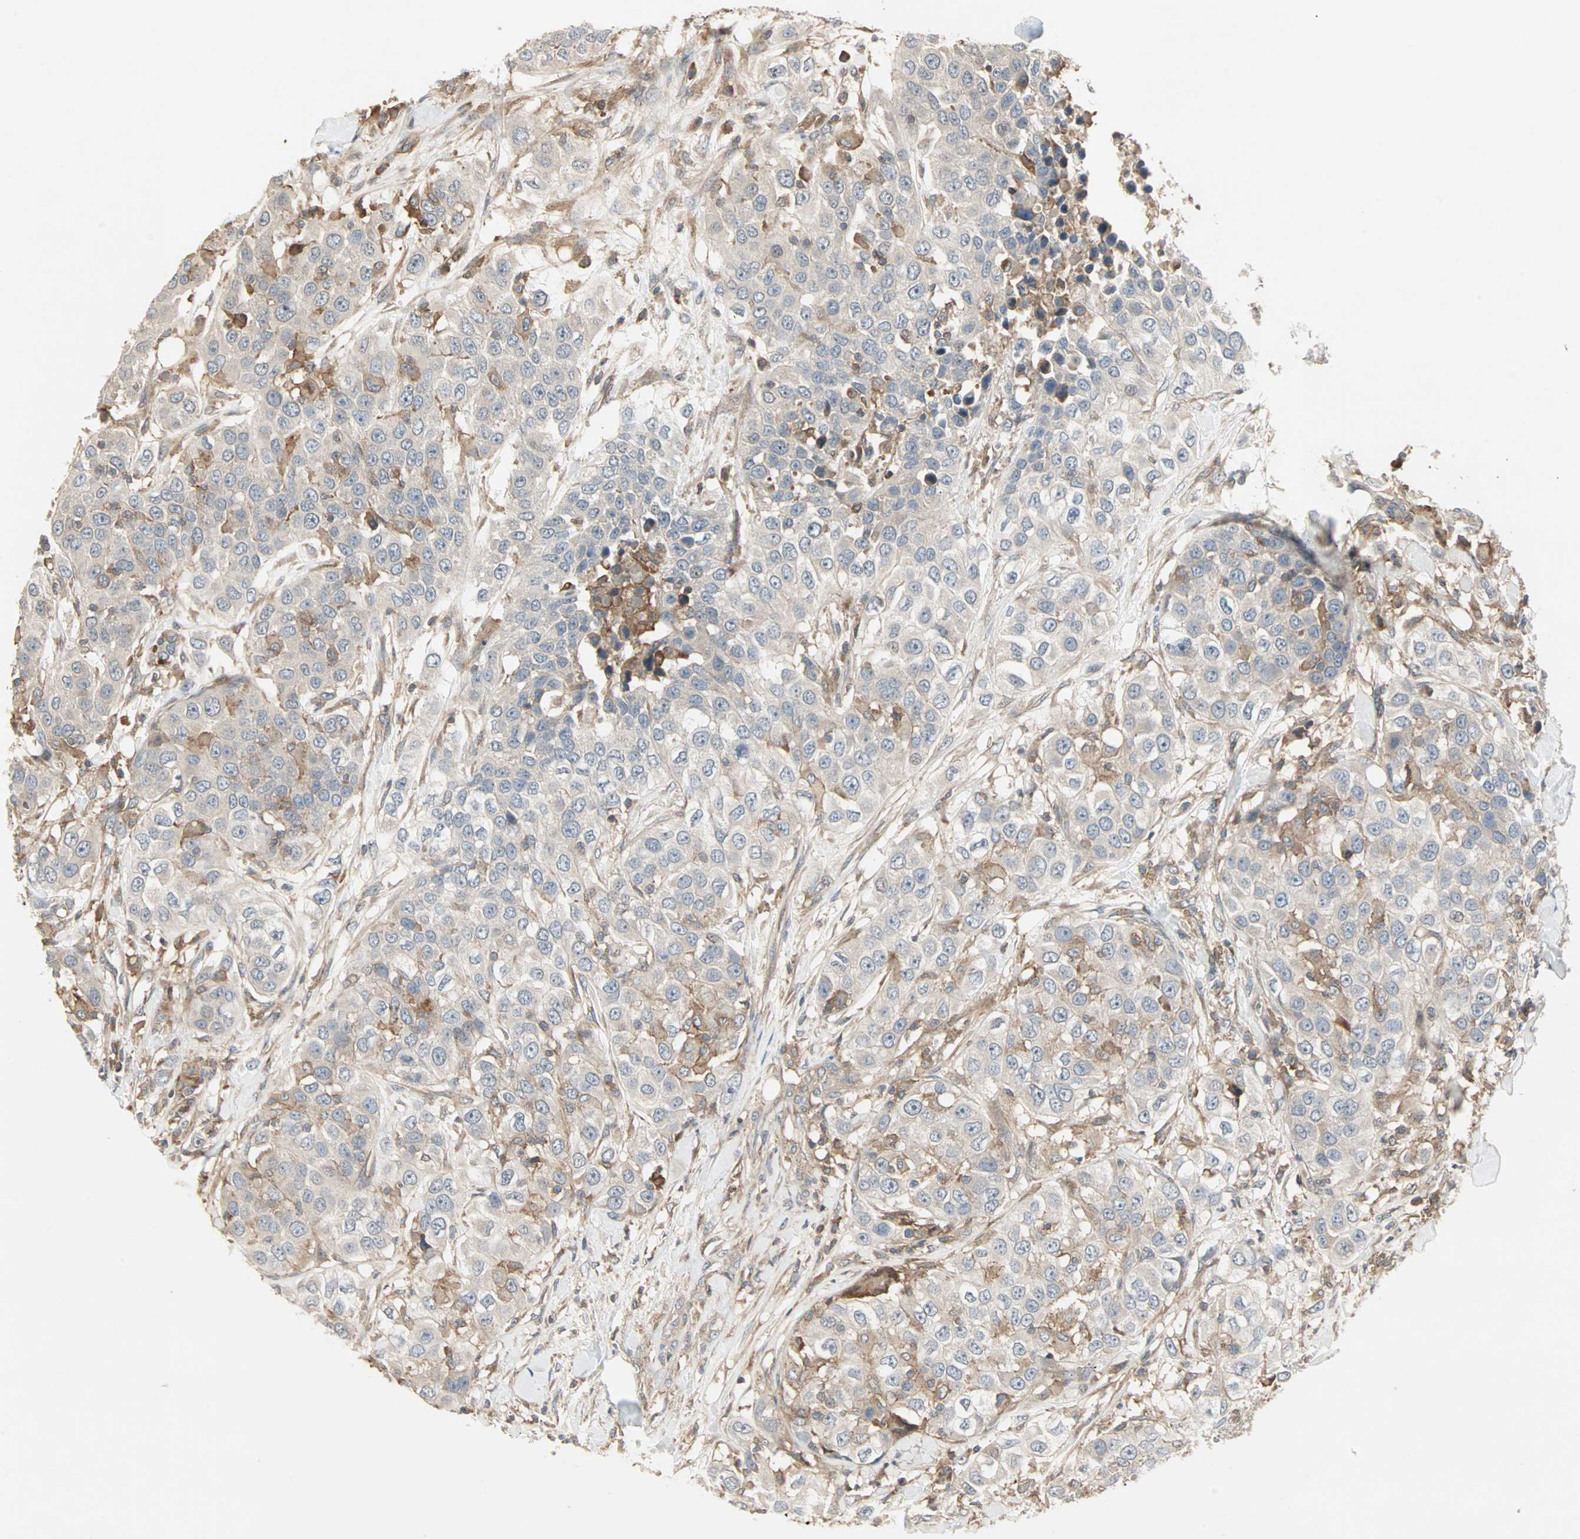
{"staining": {"intensity": "weak", "quantity": "25%-75%", "location": "cytoplasmic/membranous"}, "tissue": "urothelial cancer", "cell_type": "Tumor cells", "image_type": "cancer", "snomed": [{"axis": "morphology", "description": "Urothelial carcinoma, High grade"}, {"axis": "topography", "description": "Urinary bladder"}], "caption": "DAB (3,3'-diaminobenzidine) immunohistochemical staining of human urothelial carcinoma (high-grade) exhibits weak cytoplasmic/membranous protein staining in approximately 25%-75% of tumor cells.", "gene": "GNAI2", "patient": {"sex": "female", "age": 80}}